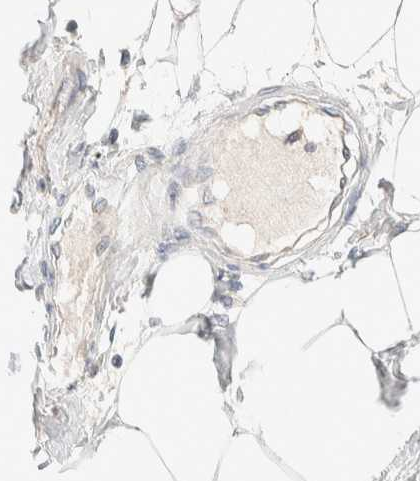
{"staining": {"intensity": "negative", "quantity": "none", "location": "none"}, "tissue": "adipose tissue", "cell_type": "Adipocytes", "image_type": "normal", "snomed": [{"axis": "morphology", "description": "Normal tissue, NOS"}, {"axis": "morphology", "description": "Adenocarcinoma, NOS"}, {"axis": "topography", "description": "Colon"}, {"axis": "topography", "description": "Peripheral nerve tissue"}], "caption": "Immunohistochemistry (IHC) of normal human adipose tissue shows no positivity in adipocytes. (Immunohistochemistry (IHC), brightfield microscopy, high magnification).", "gene": "CHKA", "patient": {"sex": "male", "age": 14}}